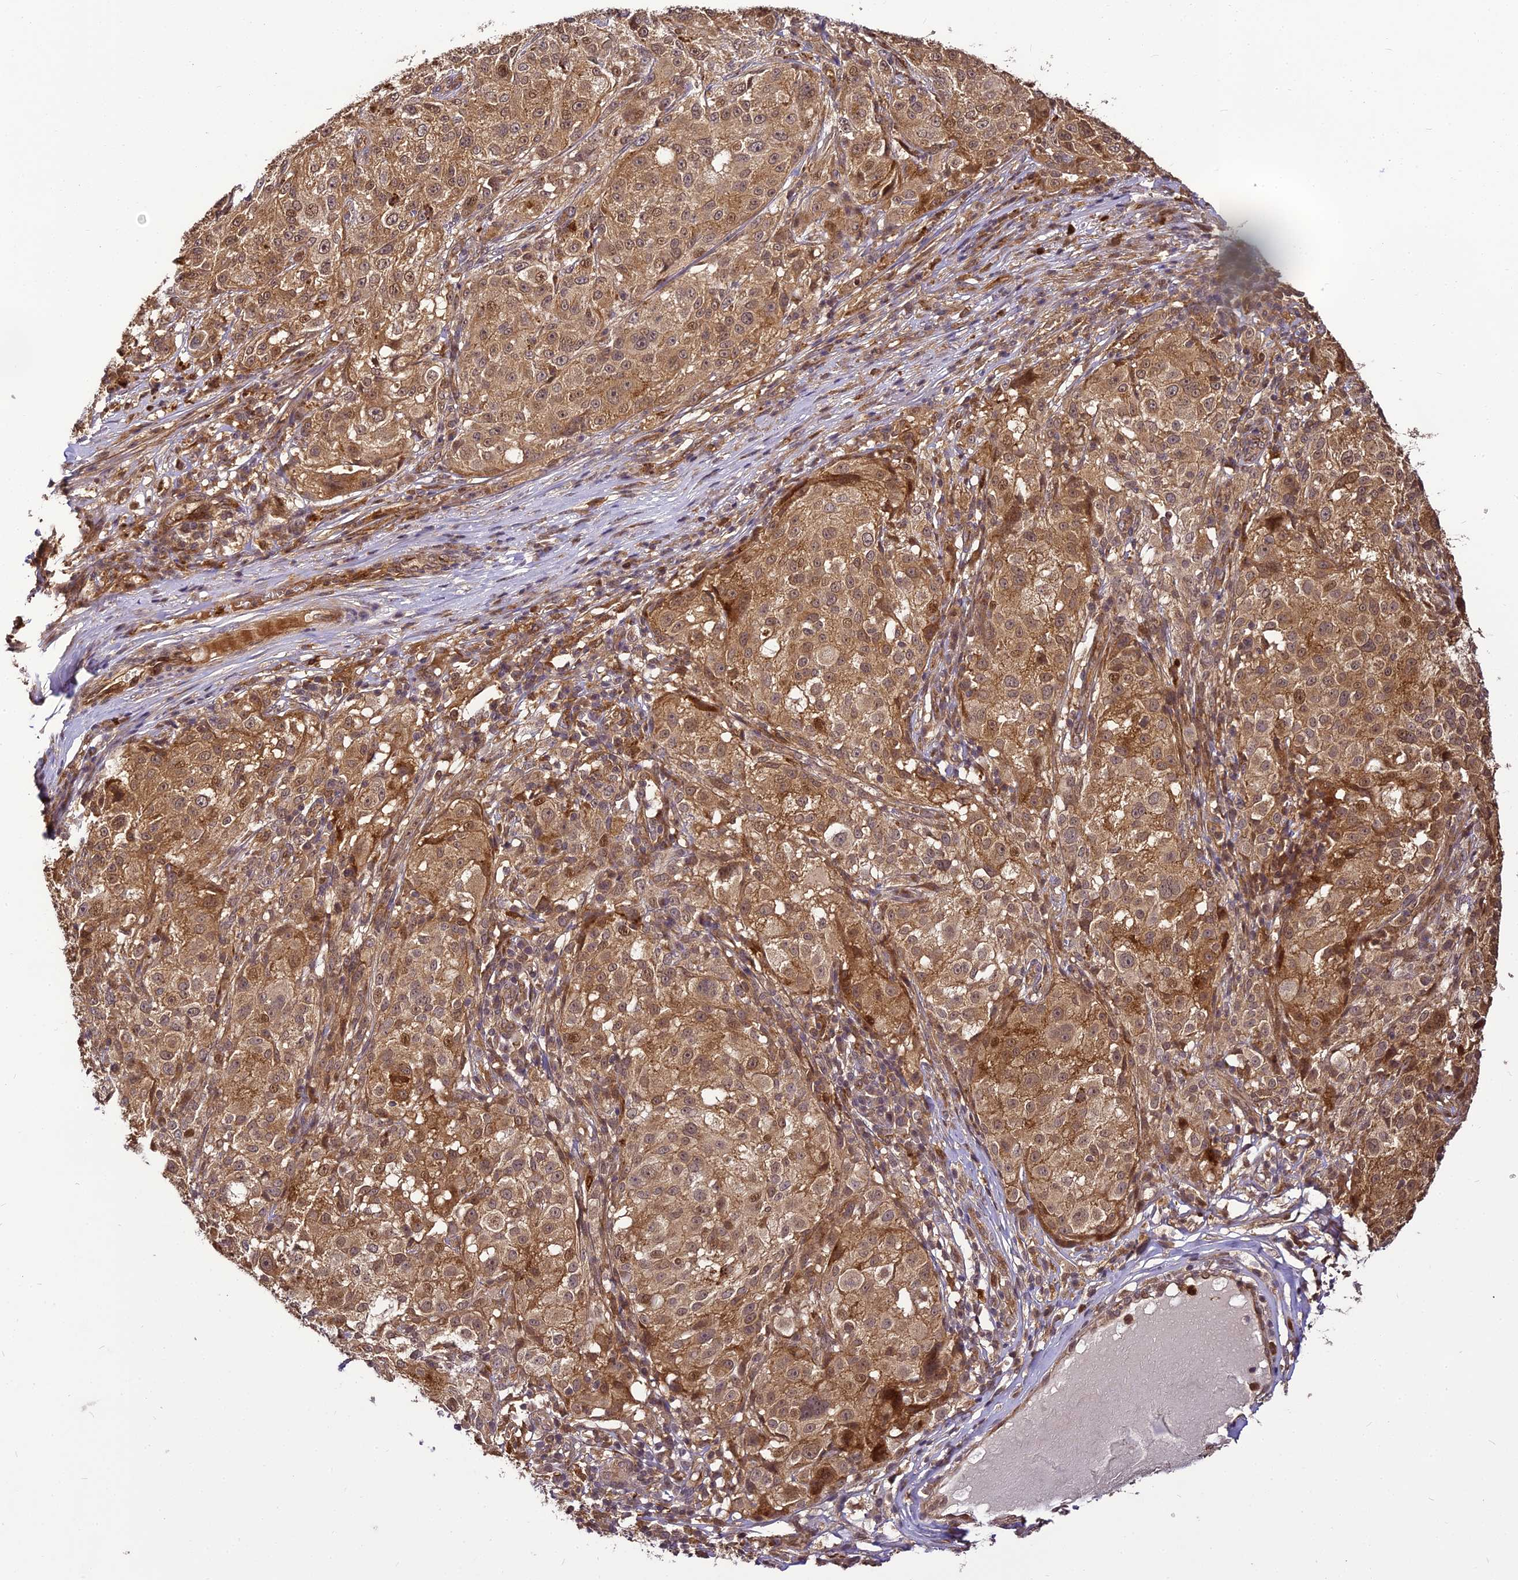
{"staining": {"intensity": "moderate", "quantity": ">75%", "location": "cytoplasmic/membranous,nuclear"}, "tissue": "melanoma", "cell_type": "Tumor cells", "image_type": "cancer", "snomed": [{"axis": "morphology", "description": "Necrosis, NOS"}, {"axis": "morphology", "description": "Malignant melanoma, NOS"}, {"axis": "topography", "description": "Skin"}], "caption": "Protein staining demonstrates moderate cytoplasmic/membranous and nuclear positivity in about >75% of tumor cells in melanoma.", "gene": "BCDIN3D", "patient": {"sex": "female", "age": 87}}